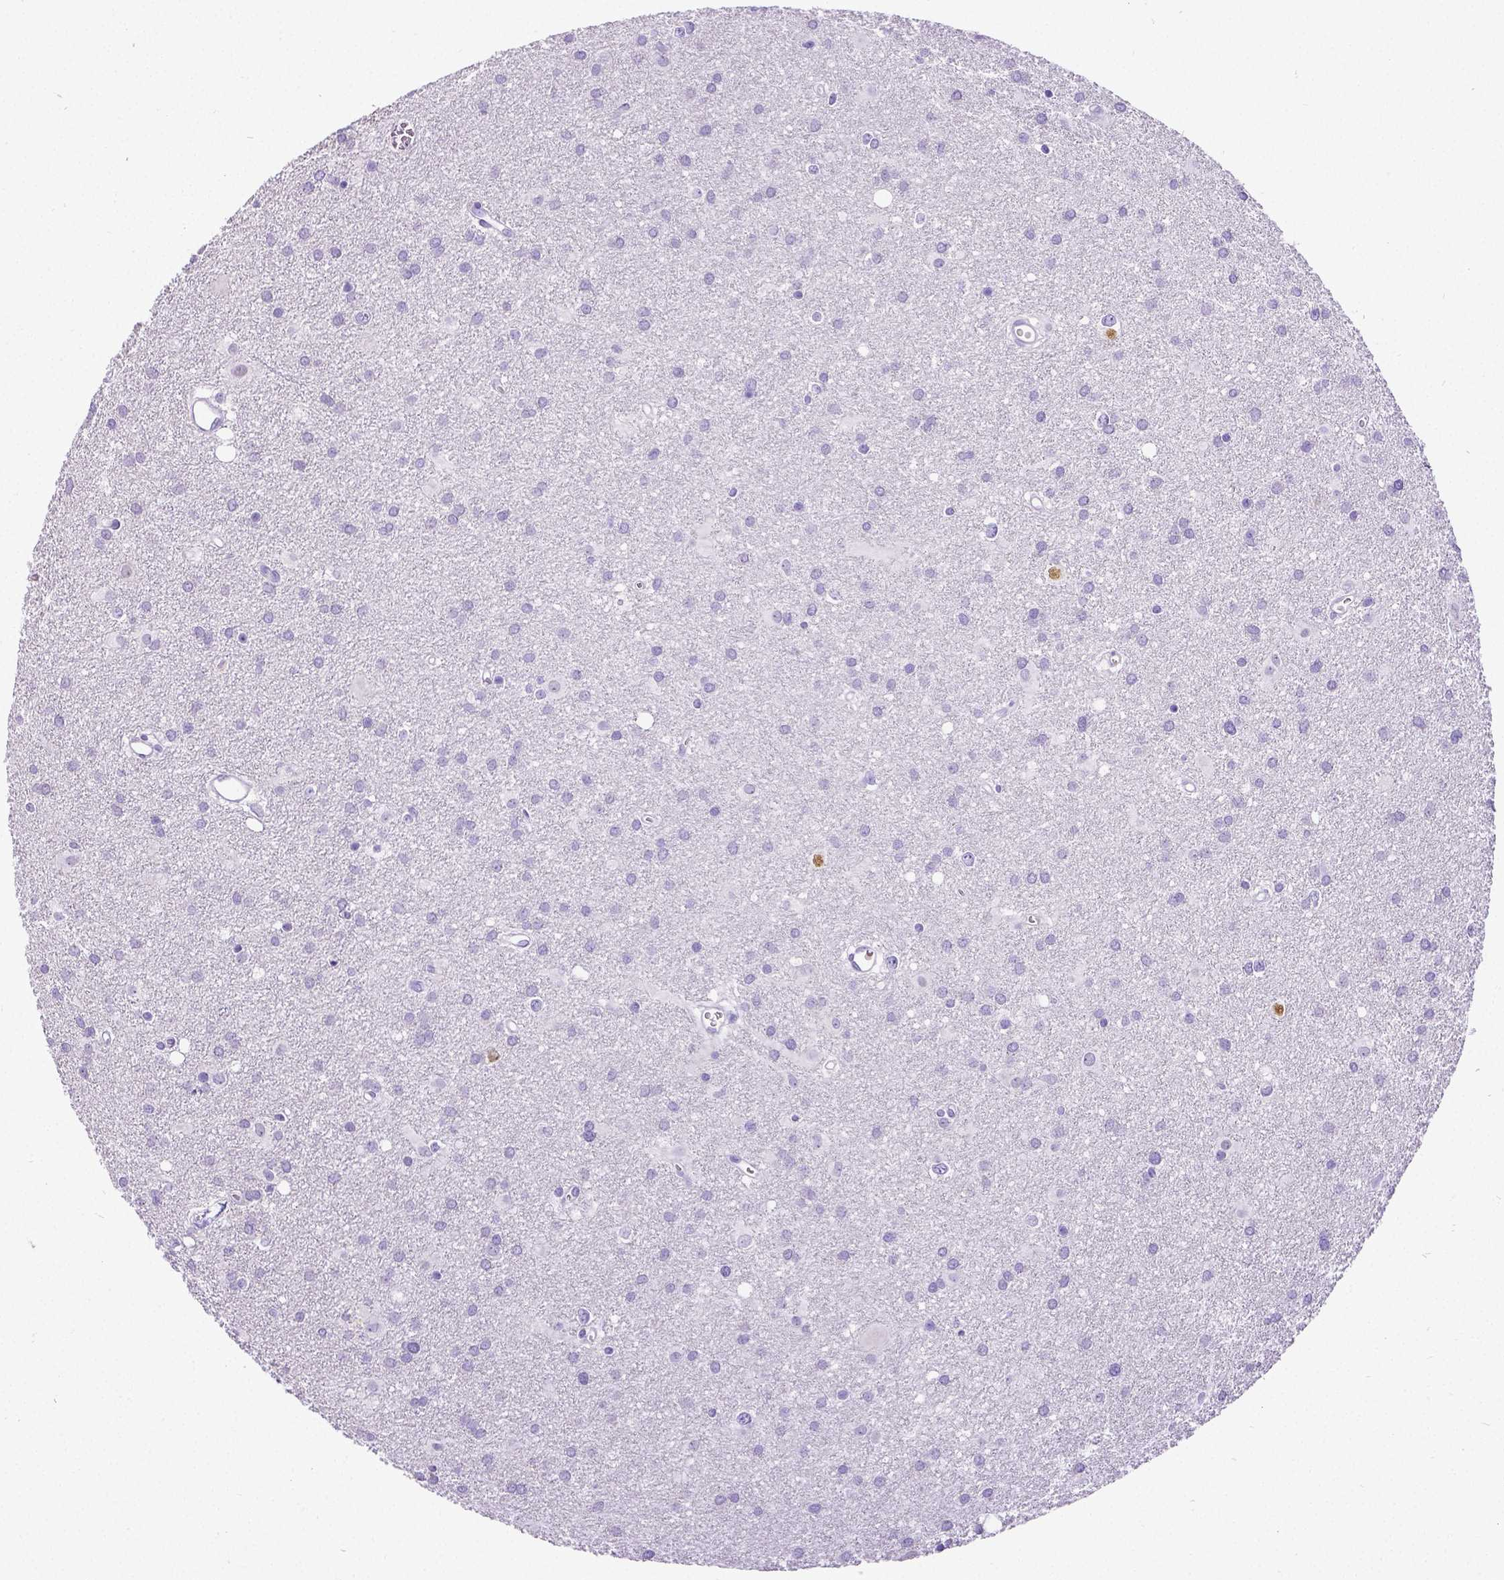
{"staining": {"intensity": "negative", "quantity": "none", "location": "none"}, "tissue": "glioma", "cell_type": "Tumor cells", "image_type": "cancer", "snomed": [{"axis": "morphology", "description": "Glioma, malignant, Low grade"}, {"axis": "topography", "description": "Brain"}], "caption": "Tumor cells are negative for protein expression in human low-grade glioma (malignant).", "gene": "SATB2", "patient": {"sex": "male", "age": 58}}